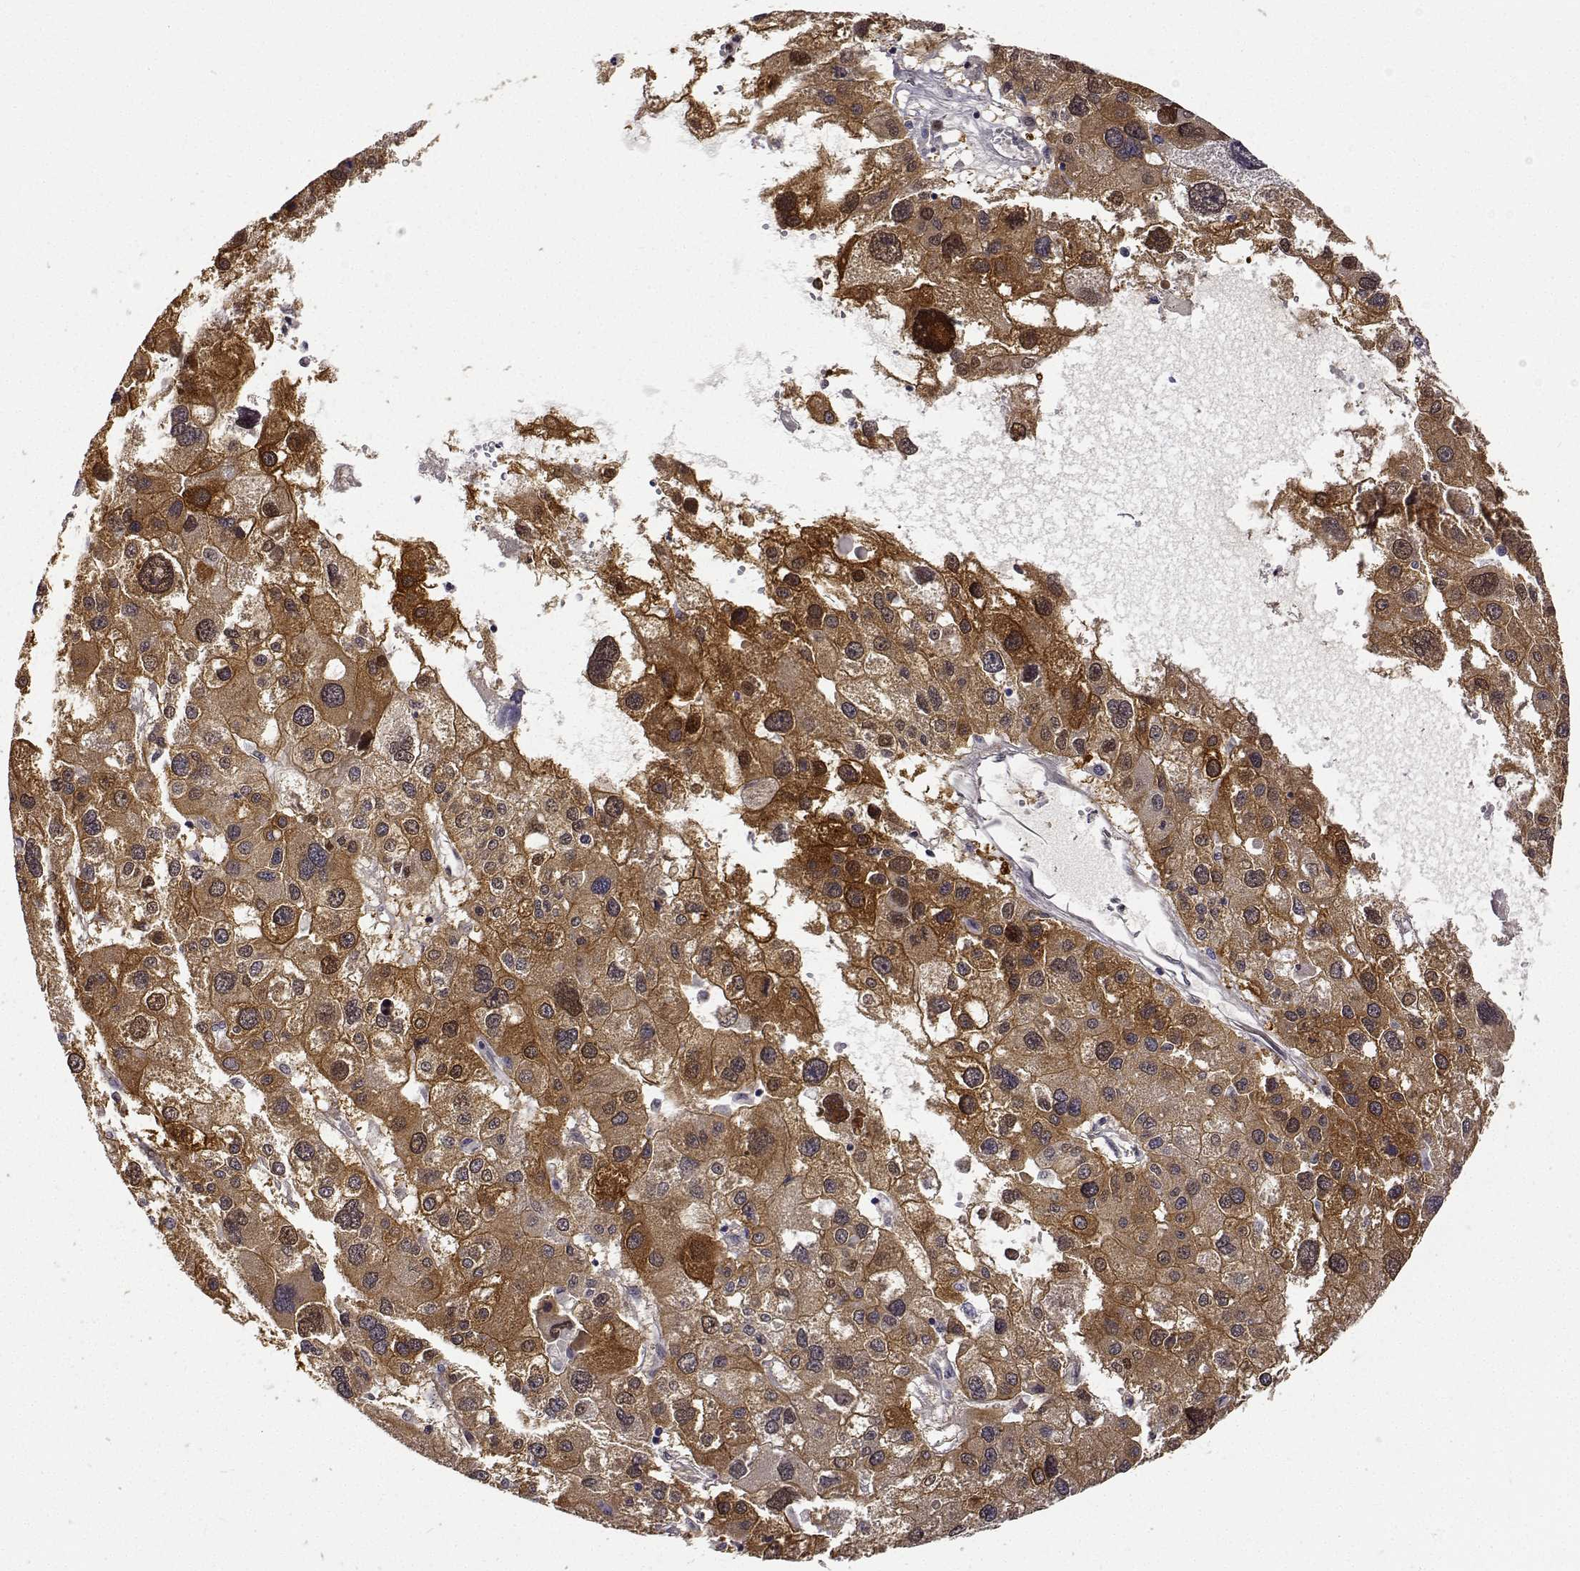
{"staining": {"intensity": "moderate", "quantity": ">75%", "location": "cytoplasmic/membranous,nuclear"}, "tissue": "liver cancer", "cell_type": "Tumor cells", "image_type": "cancer", "snomed": [{"axis": "morphology", "description": "Carcinoma, Hepatocellular, NOS"}, {"axis": "topography", "description": "Liver"}], "caption": "The histopathology image exhibits immunohistochemical staining of hepatocellular carcinoma (liver). There is moderate cytoplasmic/membranous and nuclear staining is identified in about >75% of tumor cells.", "gene": "PHGDH", "patient": {"sex": "male", "age": 73}}